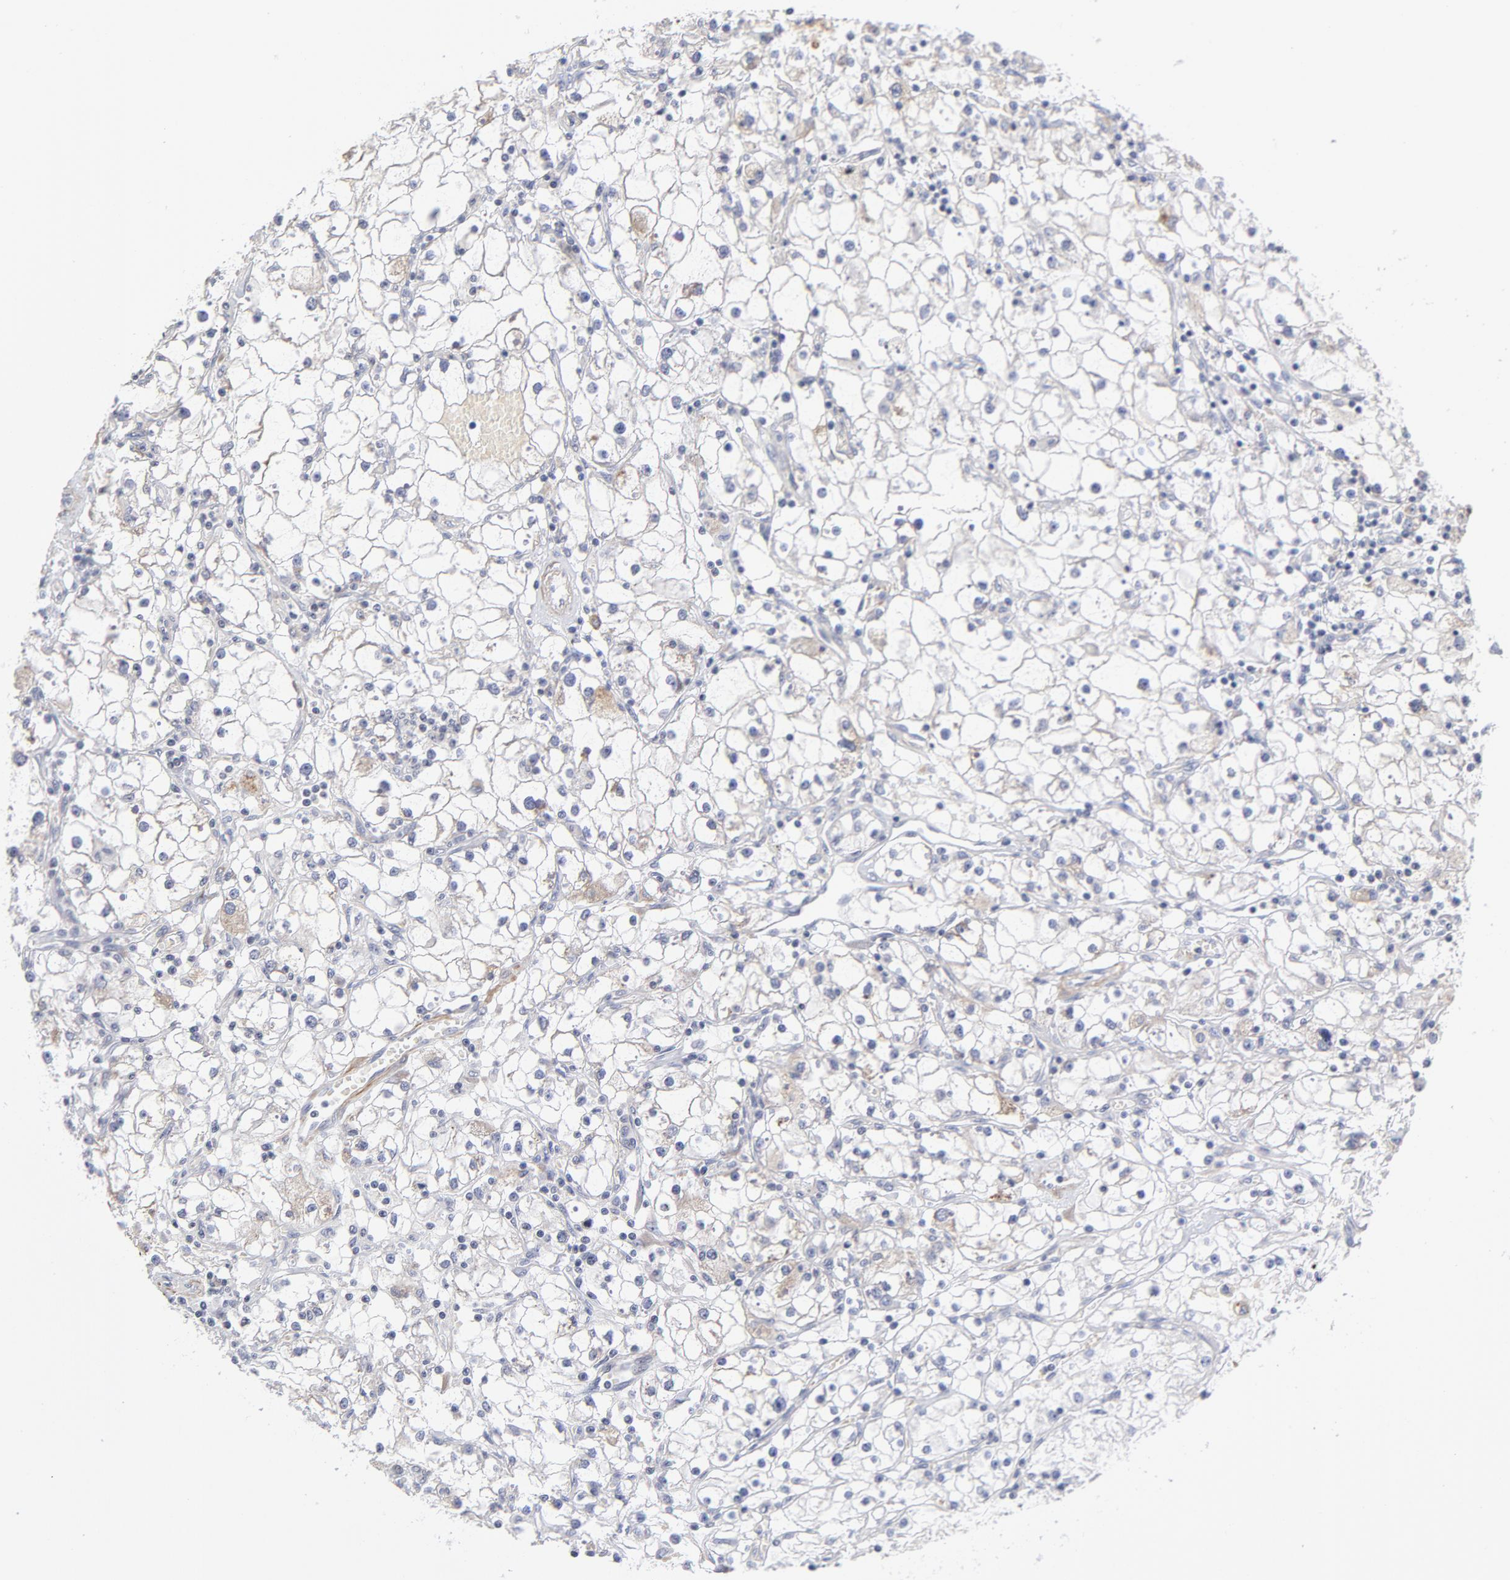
{"staining": {"intensity": "negative", "quantity": "none", "location": "none"}, "tissue": "renal cancer", "cell_type": "Tumor cells", "image_type": "cancer", "snomed": [{"axis": "morphology", "description": "Adenocarcinoma, NOS"}, {"axis": "topography", "description": "Kidney"}], "caption": "Renal cancer (adenocarcinoma) was stained to show a protein in brown. There is no significant positivity in tumor cells.", "gene": "CTCF", "patient": {"sex": "male", "age": 56}}